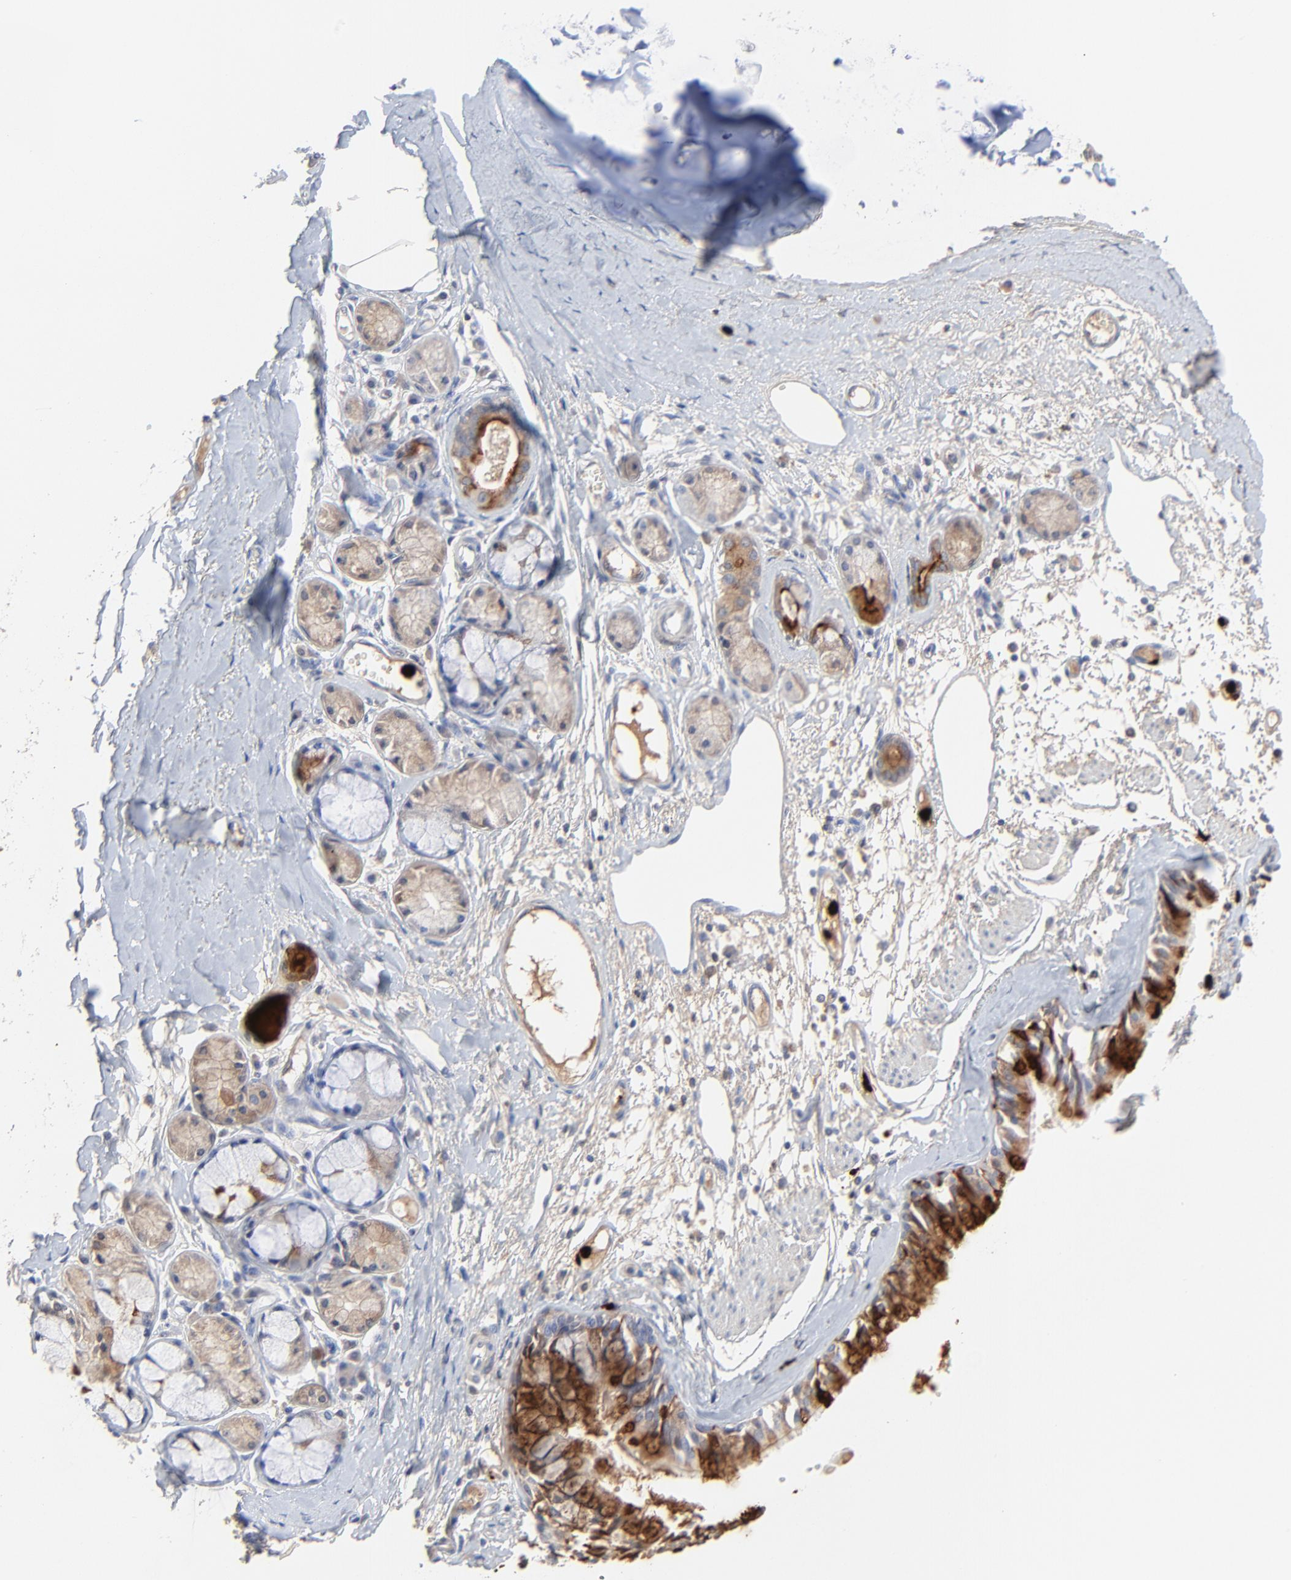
{"staining": {"intensity": "strong", "quantity": "25%-75%", "location": "cytoplasmic/membranous"}, "tissue": "bronchus", "cell_type": "Respiratory epithelial cells", "image_type": "normal", "snomed": [{"axis": "morphology", "description": "Normal tissue, NOS"}, {"axis": "topography", "description": "Bronchus"}, {"axis": "topography", "description": "Lung"}], "caption": "Immunohistochemistry (IHC) photomicrograph of unremarkable bronchus stained for a protein (brown), which demonstrates high levels of strong cytoplasmic/membranous staining in about 25%-75% of respiratory epithelial cells.", "gene": "LCN2", "patient": {"sex": "female", "age": 56}}